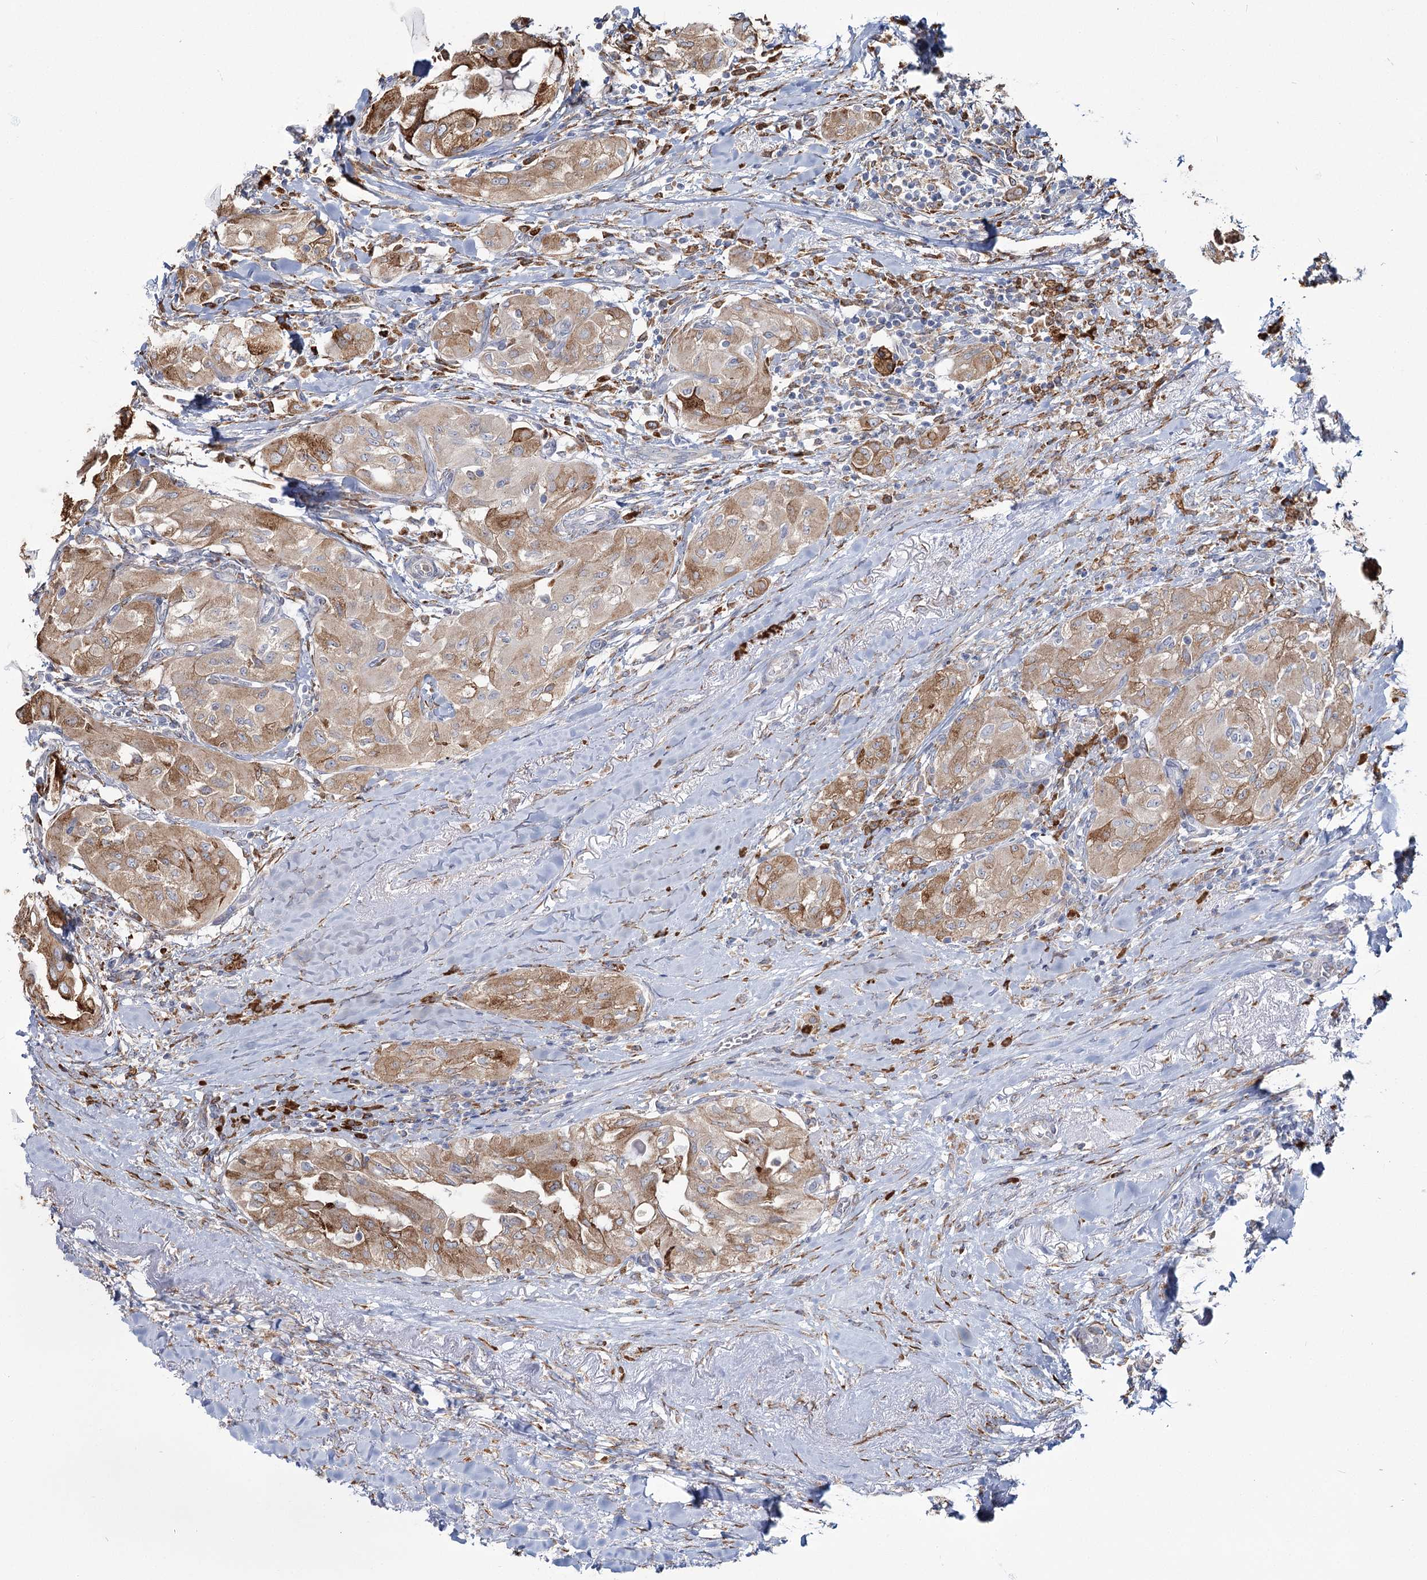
{"staining": {"intensity": "moderate", "quantity": ">75%", "location": "cytoplasmic/membranous"}, "tissue": "thyroid cancer", "cell_type": "Tumor cells", "image_type": "cancer", "snomed": [{"axis": "morphology", "description": "Papillary adenocarcinoma, NOS"}, {"axis": "topography", "description": "Thyroid gland"}], "caption": "There is medium levels of moderate cytoplasmic/membranous positivity in tumor cells of papillary adenocarcinoma (thyroid), as demonstrated by immunohistochemical staining (brown color).", "gene": "ZCCHC9", "patient": {"sex": "female", "age": 59}}